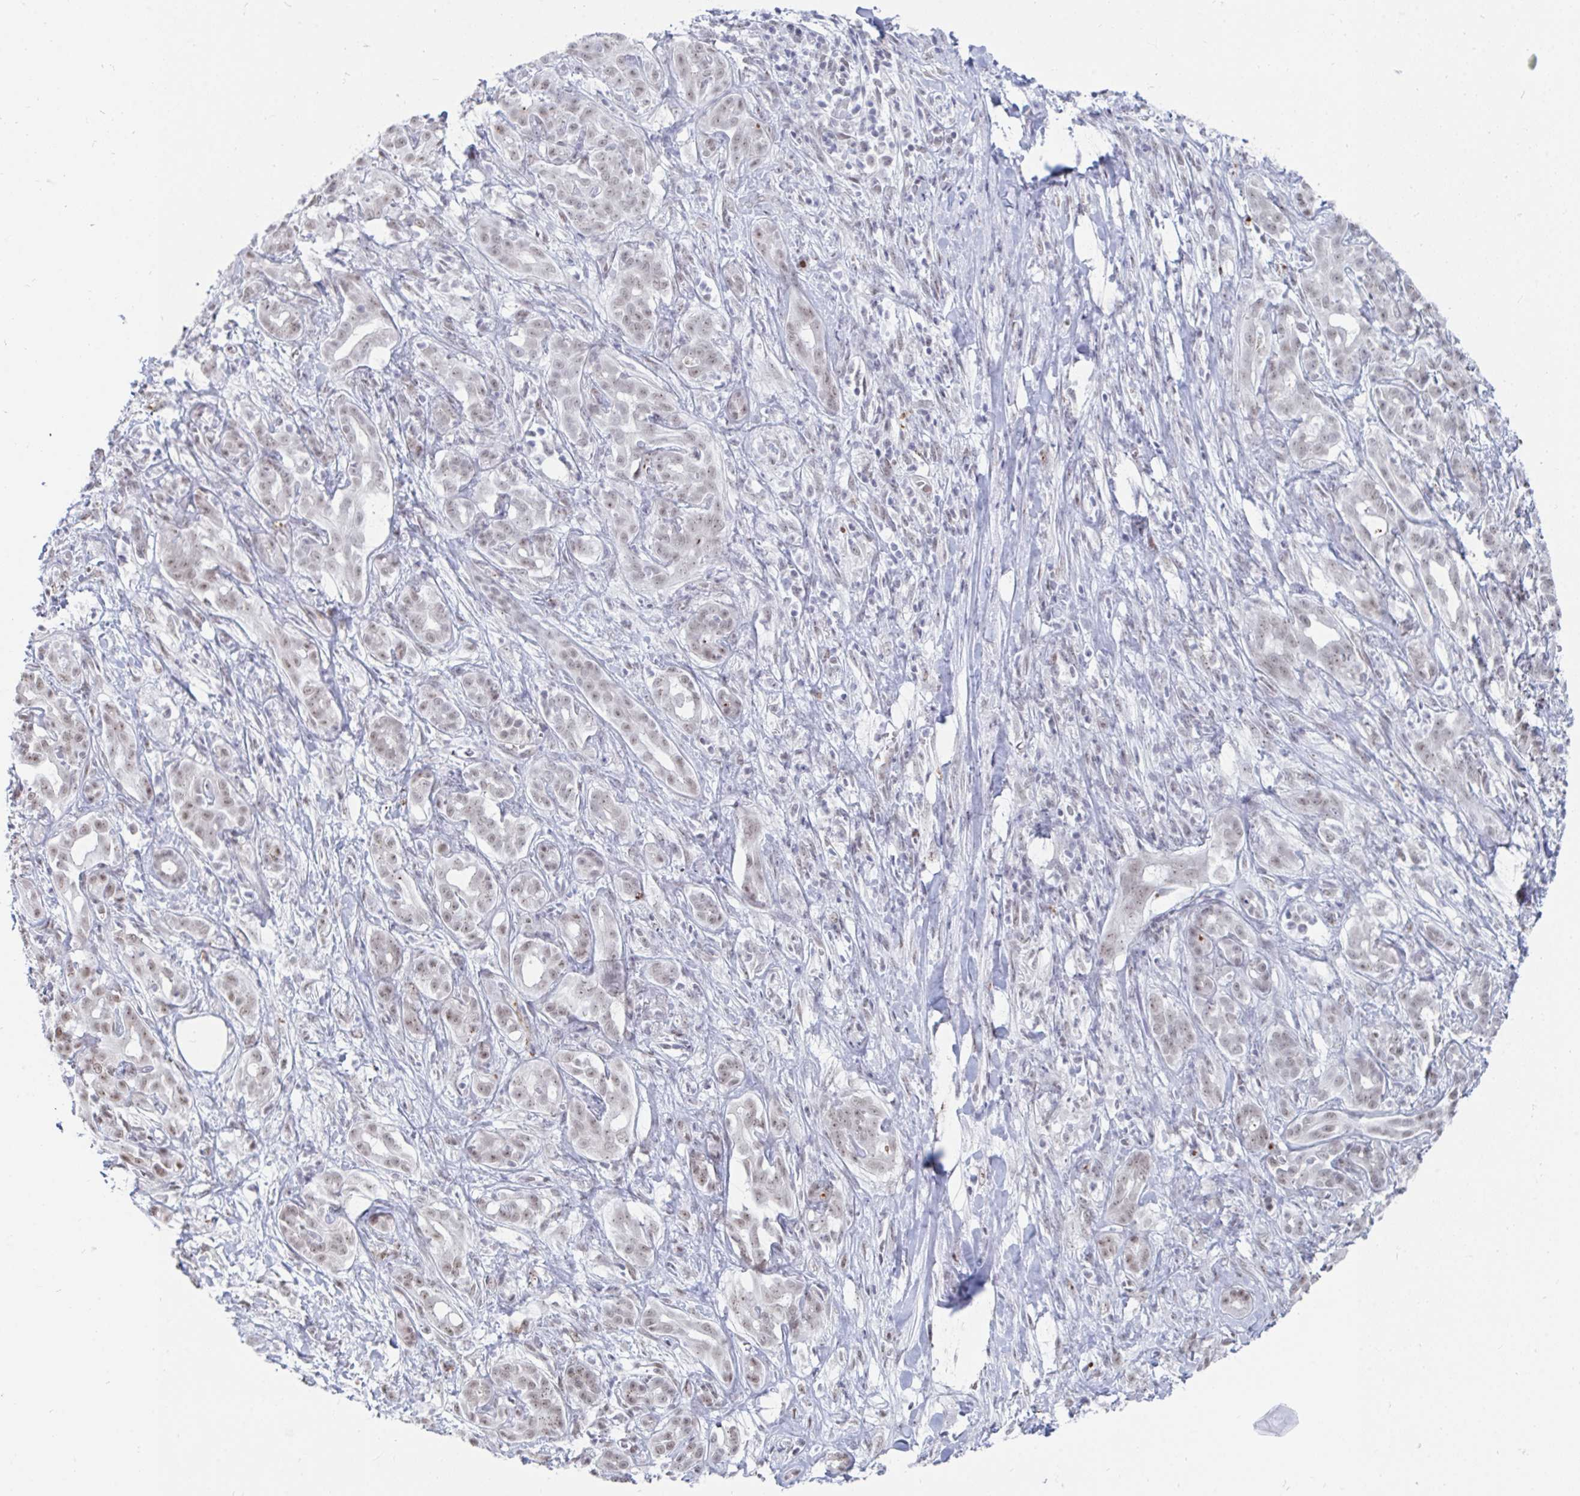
{"staining": {"intensity": "weak", "quantity": "25%-75%", "location": "nuclear"}, "tissue": "pancreatic cancer", "cell_type": "Tumor cells", "image_type": "cancer", "snomed": [{"axis": "morphology", "description": "Adenocarcinoma, NOS"}, {"axis": "topography", "description": "Pancreas"}], "caption": "The histopathology image shows a brown stain indicating the presence of a protein in the nuclear of tumor cells in pancreatic adenocarcinoma.", "gene": "TRIP12", "patient": {"sex": "male", "age": 61}}